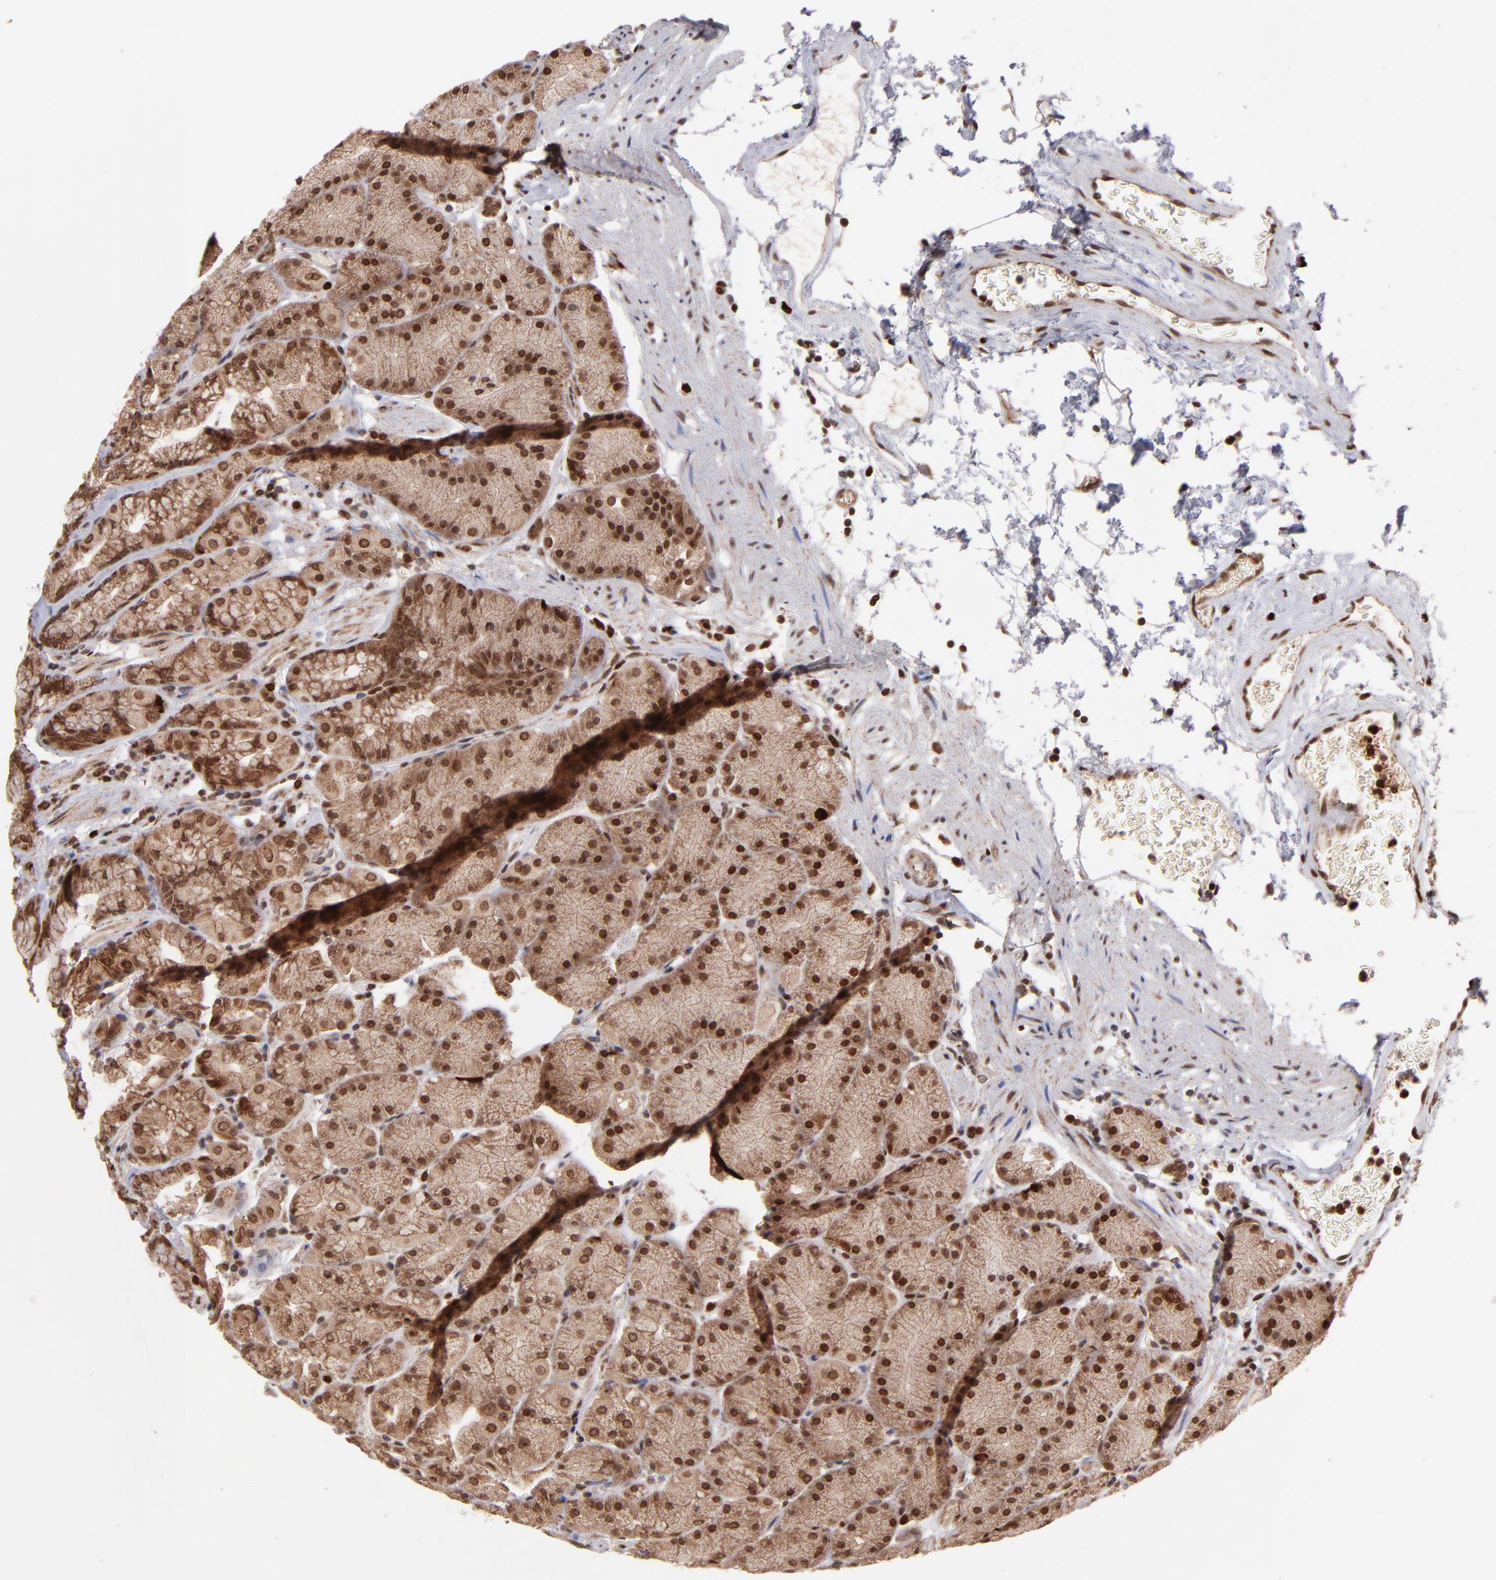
{"staining": {"intensity": "strong", "quantity": ">75%", "location": "cytoplasmic/membranous,nuclear"}, "tissue": "stomach", "cell_type": "Glandular cells", "image_type": "normal", "snomed": [{"axis": "morphology", "description": "Normal tissue, NOS"}, {"axis": "topography", "description": "Stomach, upper"}, {"axis": "topography", "description": "Stomach"}], "caption": "Immunohistochemical staining of benign stomach reveals >75% levels of strong cytoplasmic/membranous,nuclear protein positivity in about >75% of glandular cells. The protein of interest is stained brown, and the nuclei are stained in blue (DAB (3,3'-diaminobenzidine) IHC with brightfield microscopy, high magnification).", "gene": "TOP1MT", "patient": {"sex": "male", "age": 76}}